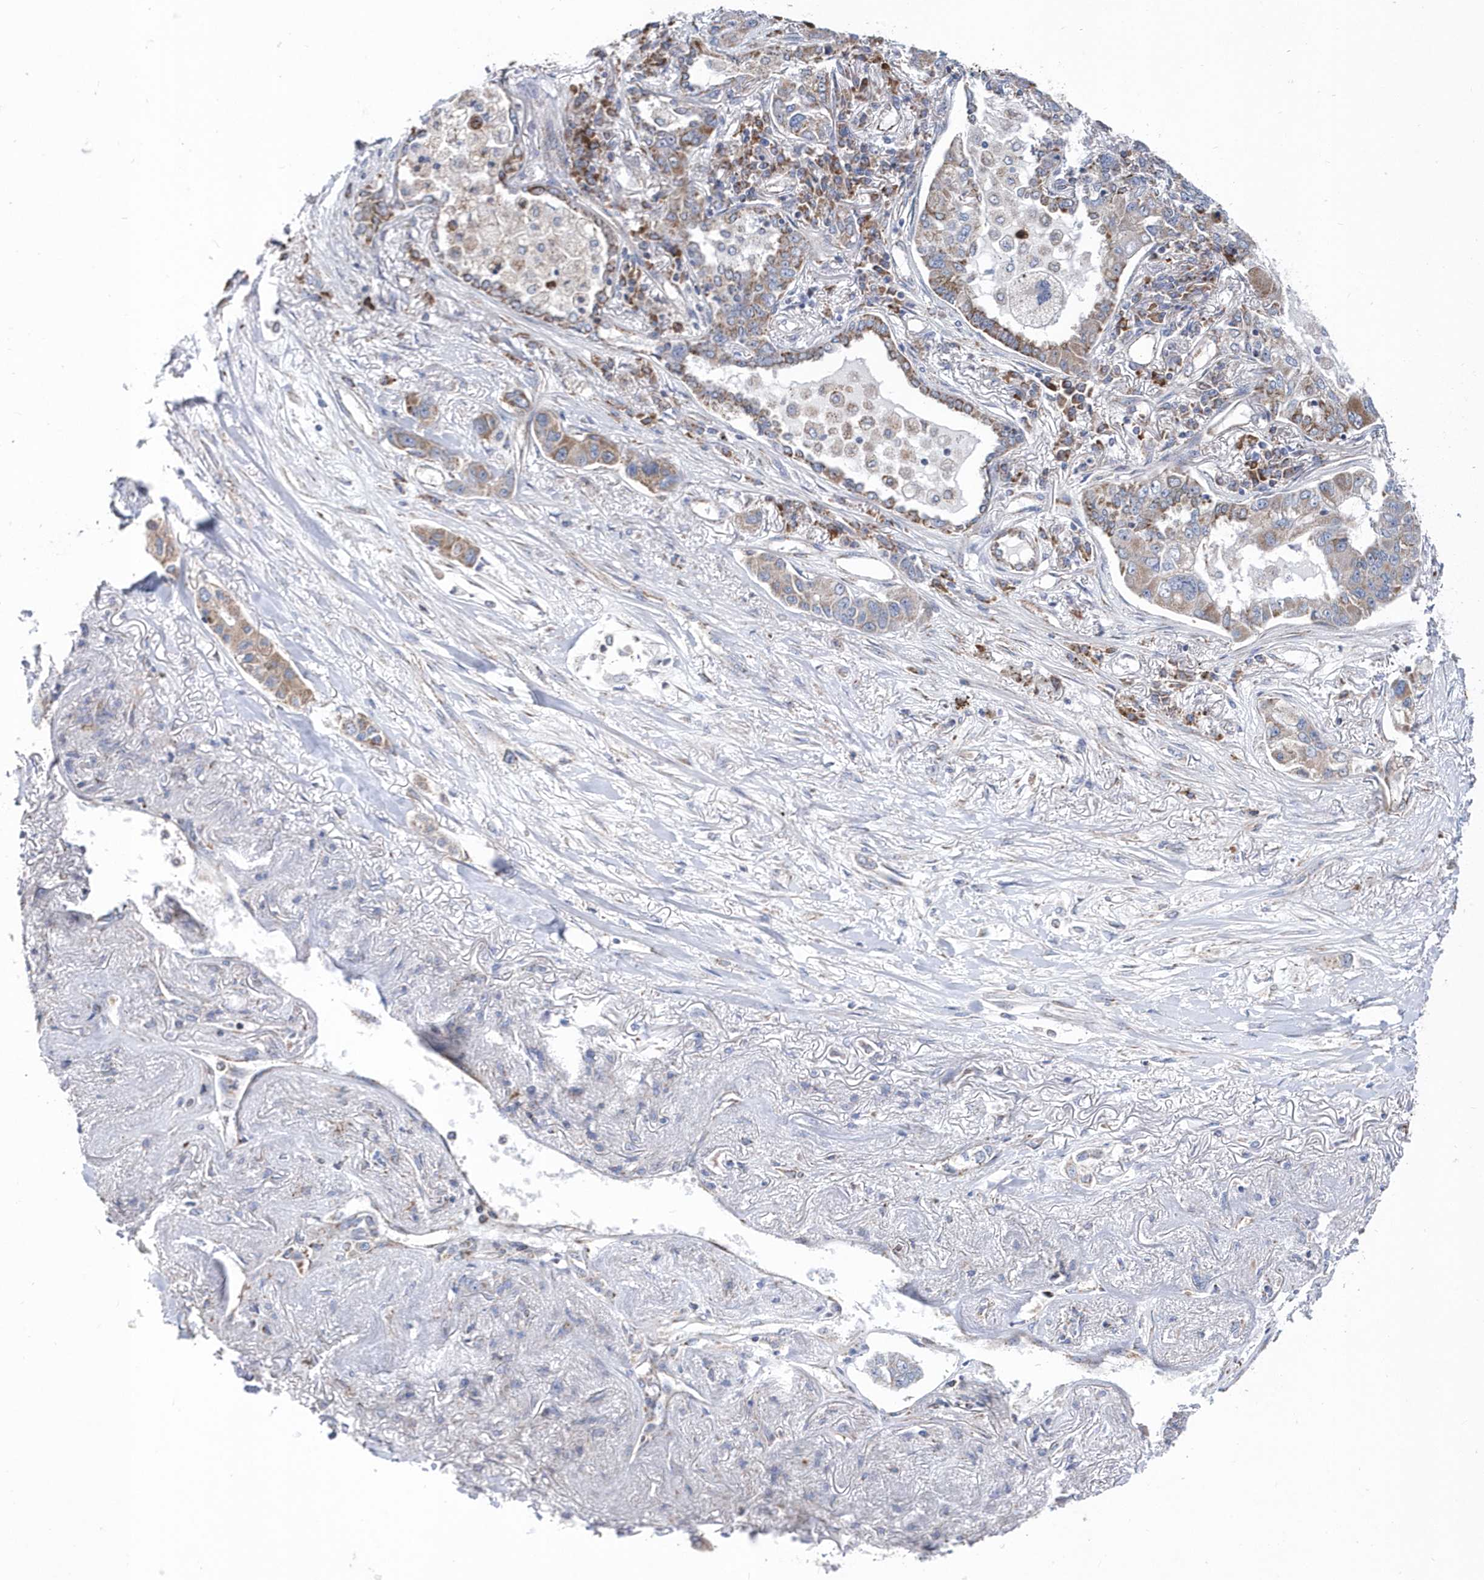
{"staining": {"intensity": "moderate", "quantity": "25%-75%", "location": "cytoplasmic/membranous"}, "tissue": "lung cancer", "cell_type": "Tumor cells", "image_type": "cancer", "snomed": [{"axis": "morphology", "description": "Adenocarcinoma, NOS"}, {"axis": "topography", "description": "Lung"}], "caption": "Moderate cytoplasmic/membranous expression is seen in about 25%-75% of tumor cells in lung cancer (adenocarcinoma). (brown staining indicates protein expression, while blue staining denotes nuclei).", "gene": "SPATA5", "patient": {"sex": "male", "age": 49}}